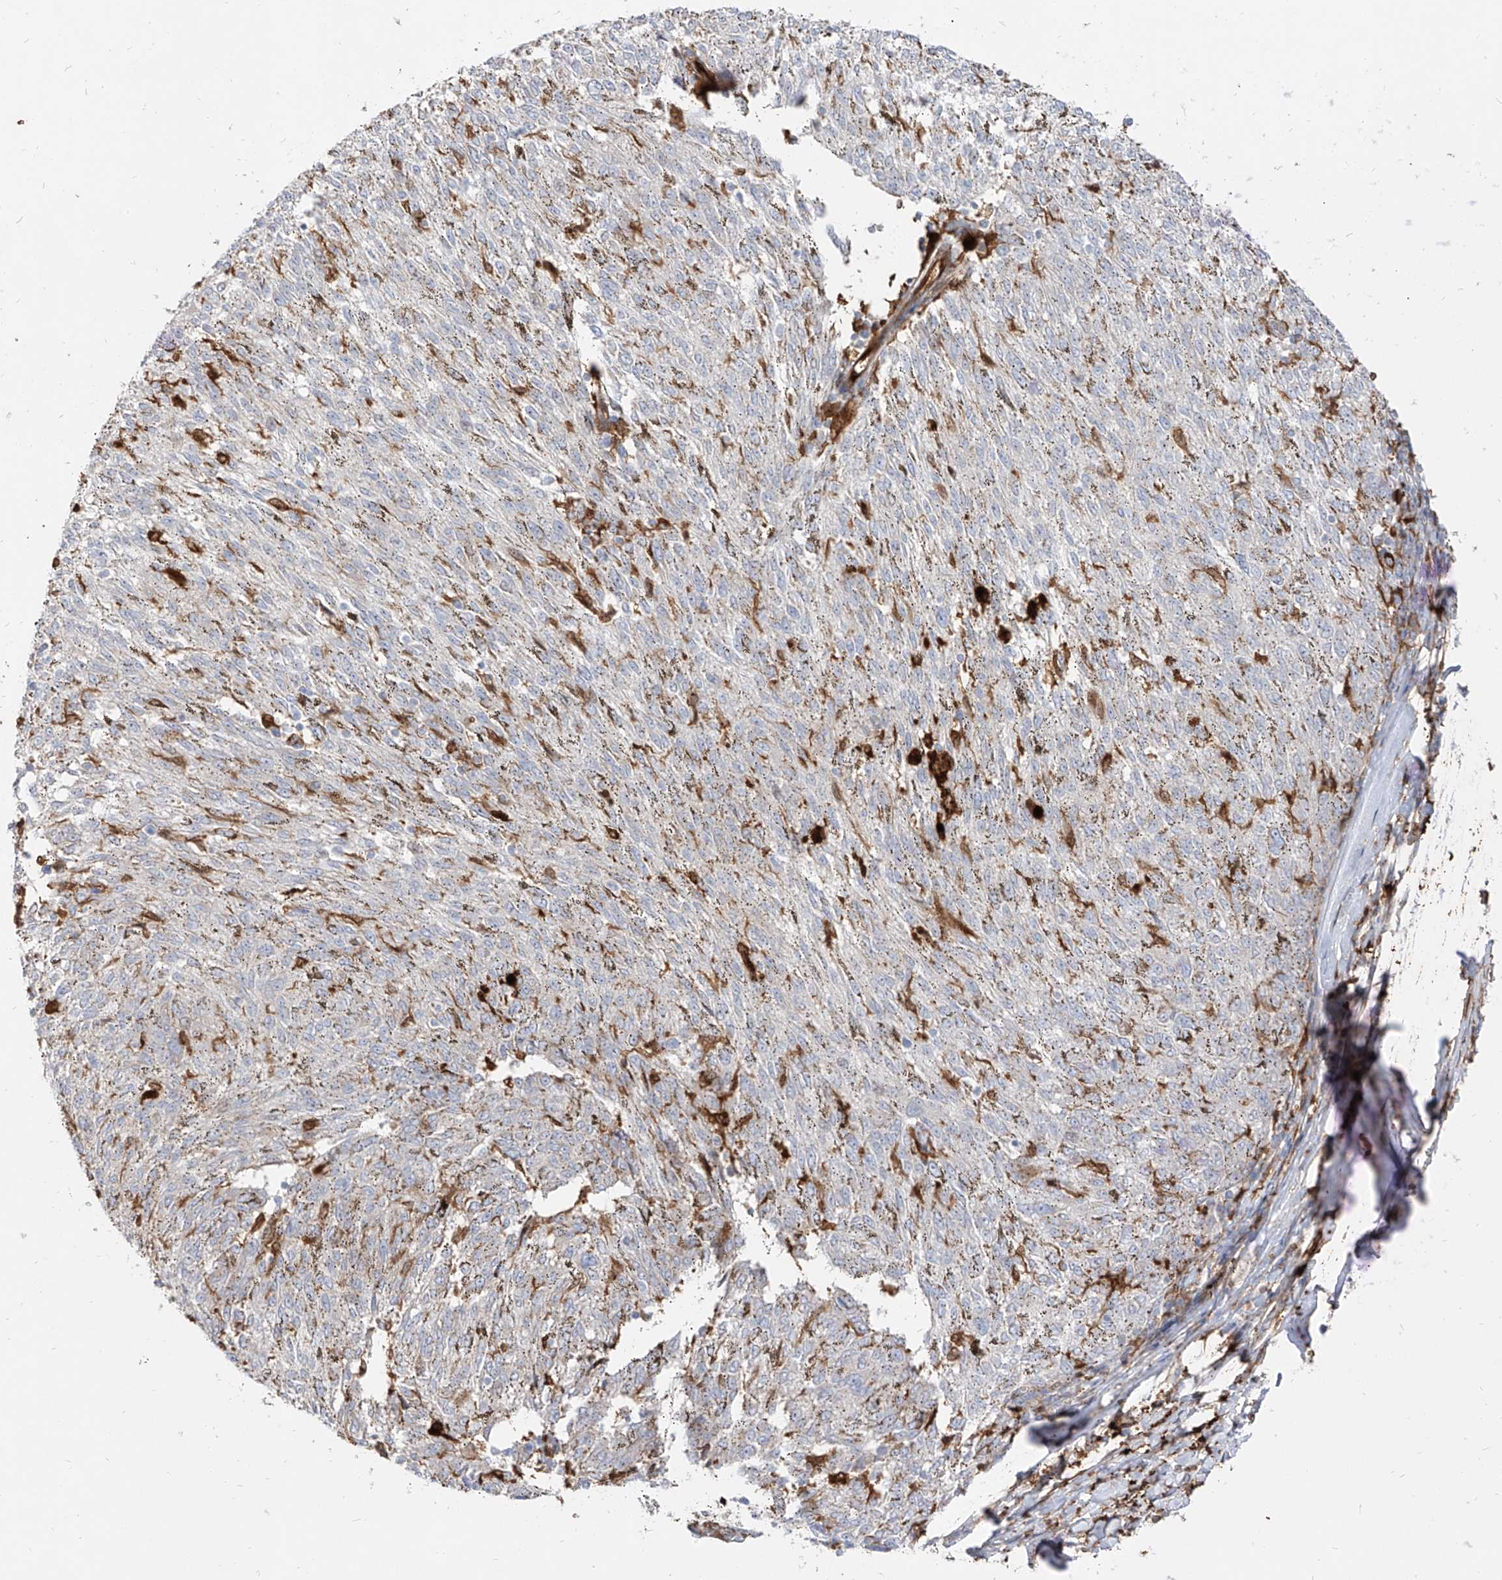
{"staining": {"intensity": "negative", "quantity": "none", "location": "none"}, "tissue": "melanoma", "cell_type": "Tumor cells", "image_type": "cancer", "snomed": [{"axis": "morphology", "description": "Malignant melanoma, NOS"}, {"axis": "topography", "description": "Skin"}], "caption": "Tumor cells are negative for protein expression in human melanoma.", "gene": "KYNU", "patient": {"sex": "female", "age": 72}}